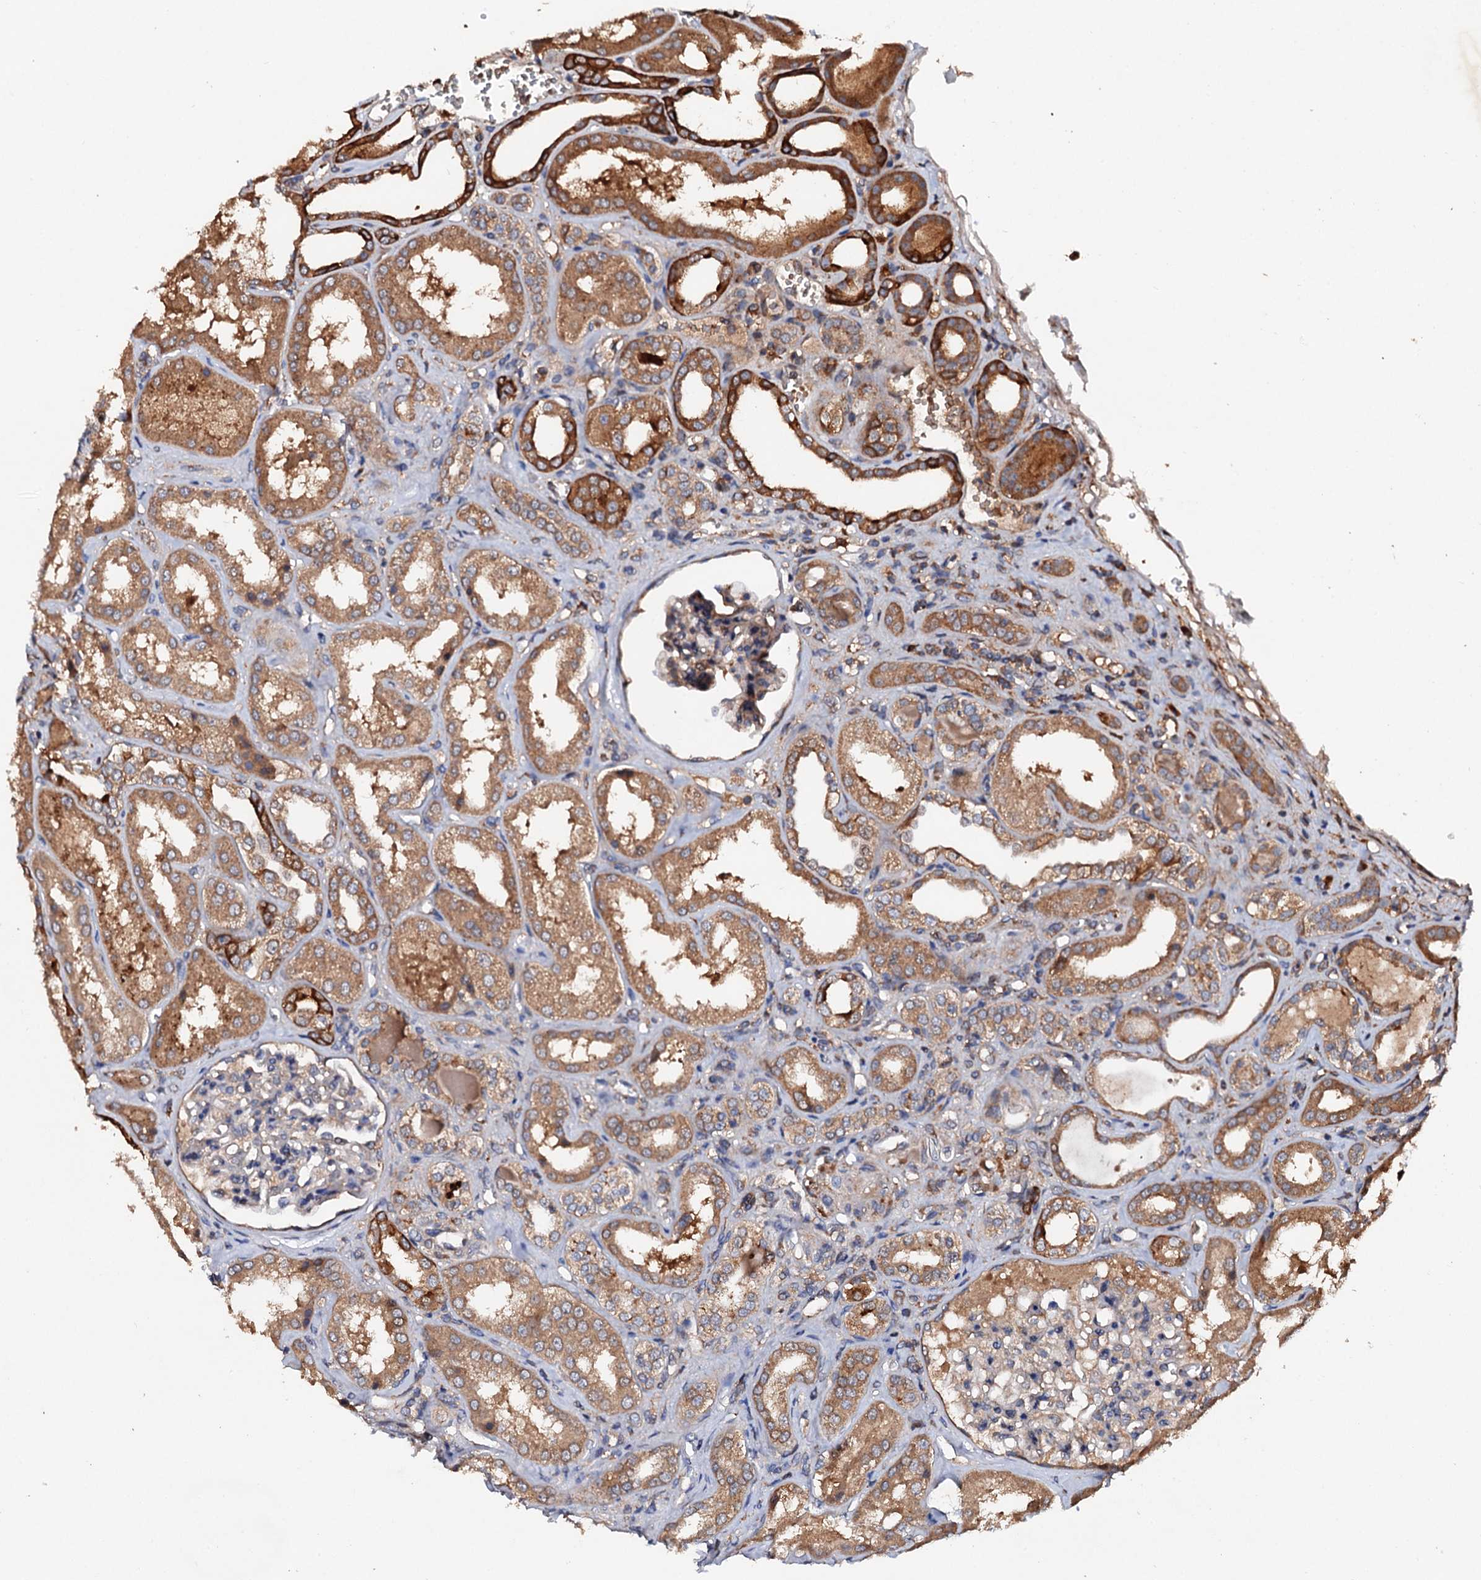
{"staining": {"intensity": "moderate", "quantity": "<25%", "location": "cytoplasmic/membranous"}, "tissue": "kidney", "cell_type": "Cells in glomeruli", "image_type": "normal", "snomed": [{"axis": "morphology", "description": "Normal tissue, NOS"}, {"axis": "topography", "description": "Kidney"}], "caption": "A high-resolution photomicrograph shows IHC staining of normal kidney, which exhibits moderate cytoplasmic/membranous expression in about <25% of cells in glomeruli.", "gene": "EXTL1", "patient": {"sex": "female", "age": 56}}